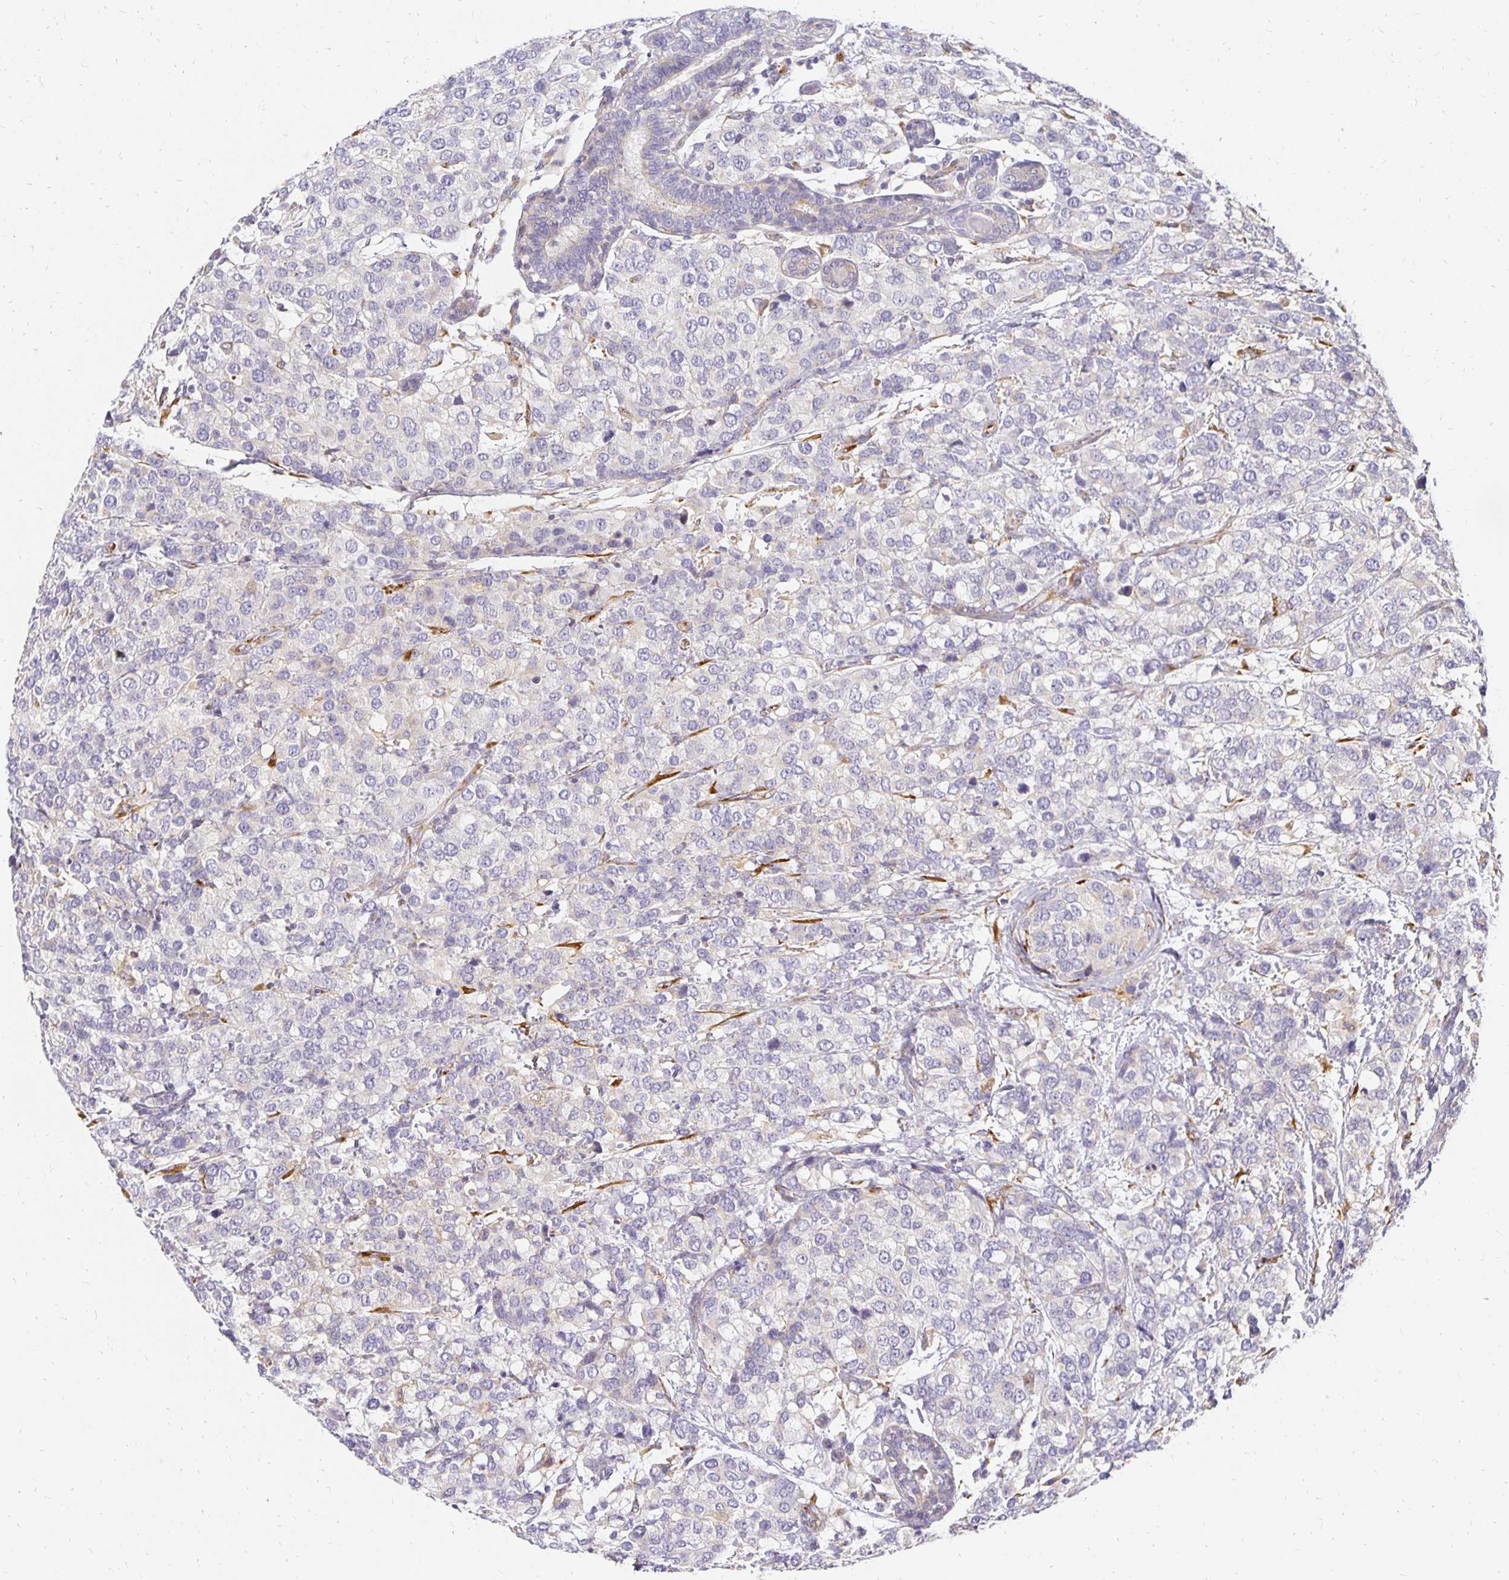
{"staining": {"intensity": "negative", "quantity": "none", "location": "none"}, "tissue": "breast cancer", "cell_type": "Tumor cells", "image_type": "cancer", "snomed": [{"axis": "morphology", "description": "Lobular carcinoma"}, {"axis": "topography", "description": "Breast"}], "caption": "Protein analysis of lobular carcinoma (breast) shows no significant expression in tumor cells.", "gene": "PLOD1", "patient": {"sex": "female", "age": 59}}